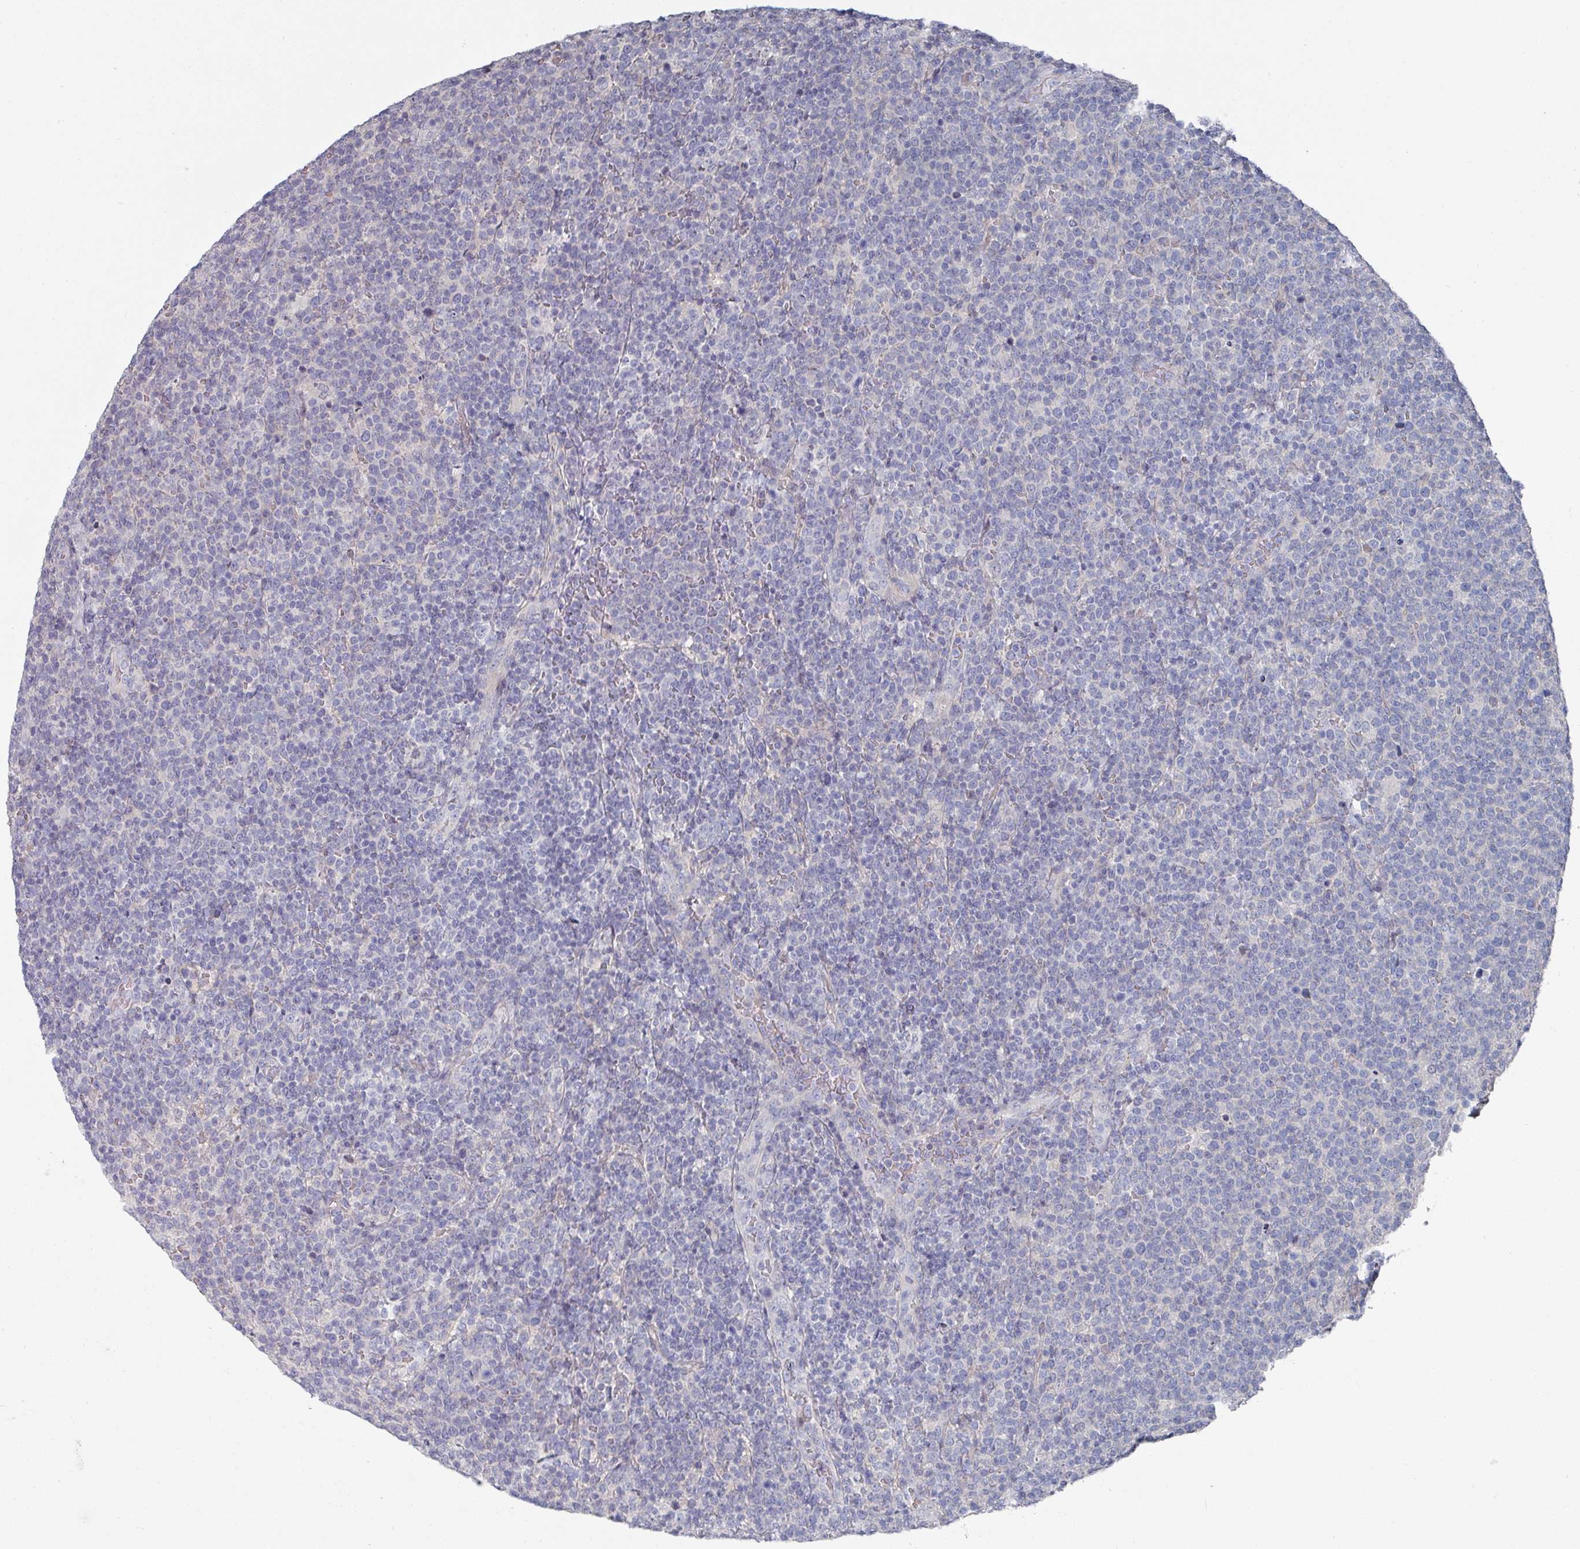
{"staining": {"intensity": "negative", "quantity": "none", "location": "none"}, "tissue": "lymphoma", "cell_type": "Tumor cells", "image_type": "cancer", "snomed": [{"axis": "morphology", "description": "Malignant lymphoma, non-Hodgkin's type, High grade"}, {"axis": "topography", "description": "Lymph node"}], "caption": "This image is of high-grade malignant lymphoma, non-Hodgkin's type stained with immunohistochemistry to label a protein in brown with the nuclei are counter-stained blue. There is no staining in tumor cells.", "gene": "EFL1", "patient": {"sex": "male", "age": 61}}